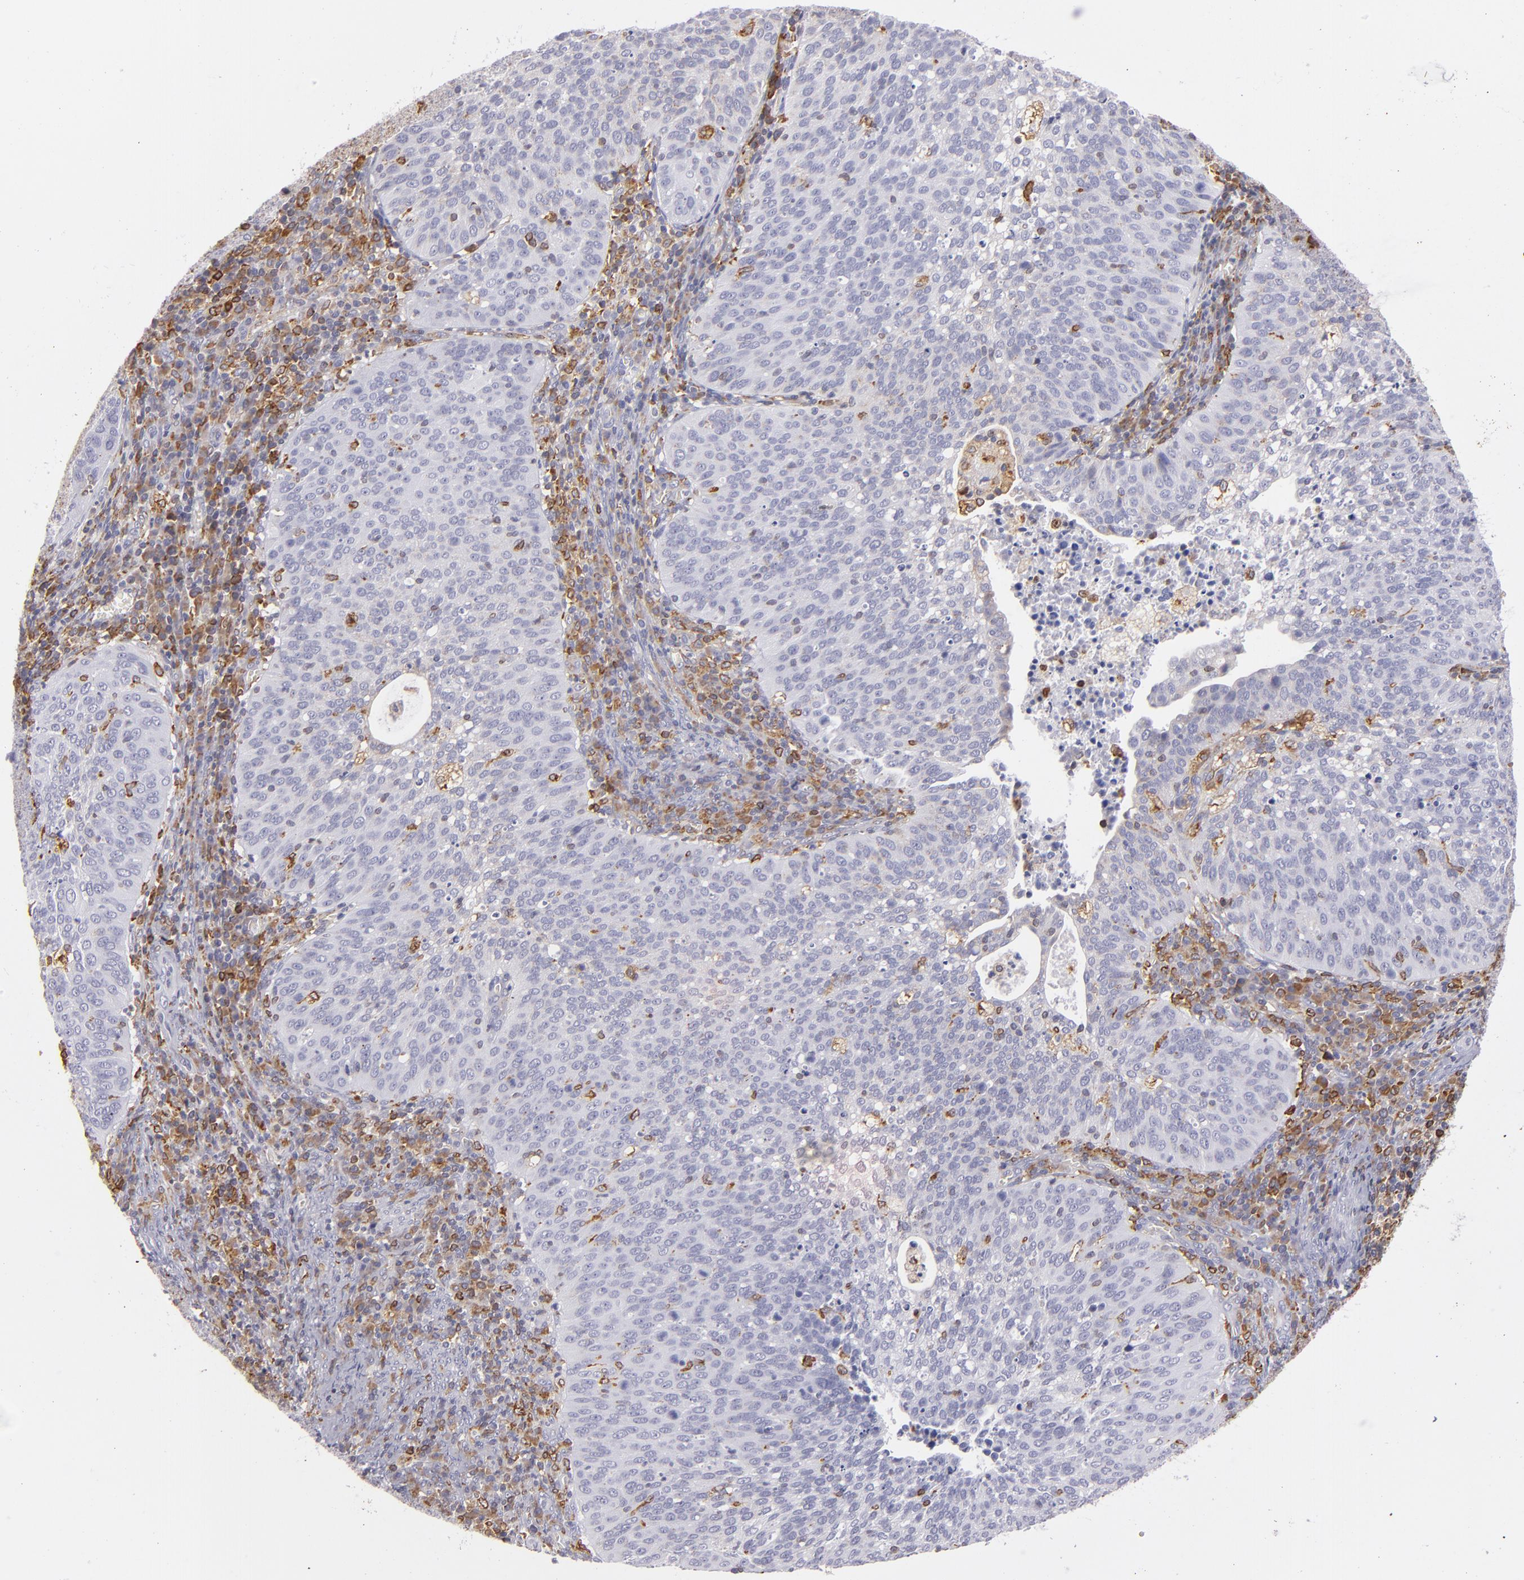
{"staining": {"intensity": "negative", "quantity": "none", "location": "none"}, "tissue": "cervical cancer", "cell_type": "Tumor cells", "image_type": "cancer", "snomed": [{"axis": "morphology", "description": "Squamous cell carcinoma, NOS"}, {"axis": "topography", "description": "Cervix"}], "caption": "There is no significant staining in tumor cells of squamous cell carcinoma (cervical).", "gene": "CD74", "patient": {"sex": "female", "age": 39}}